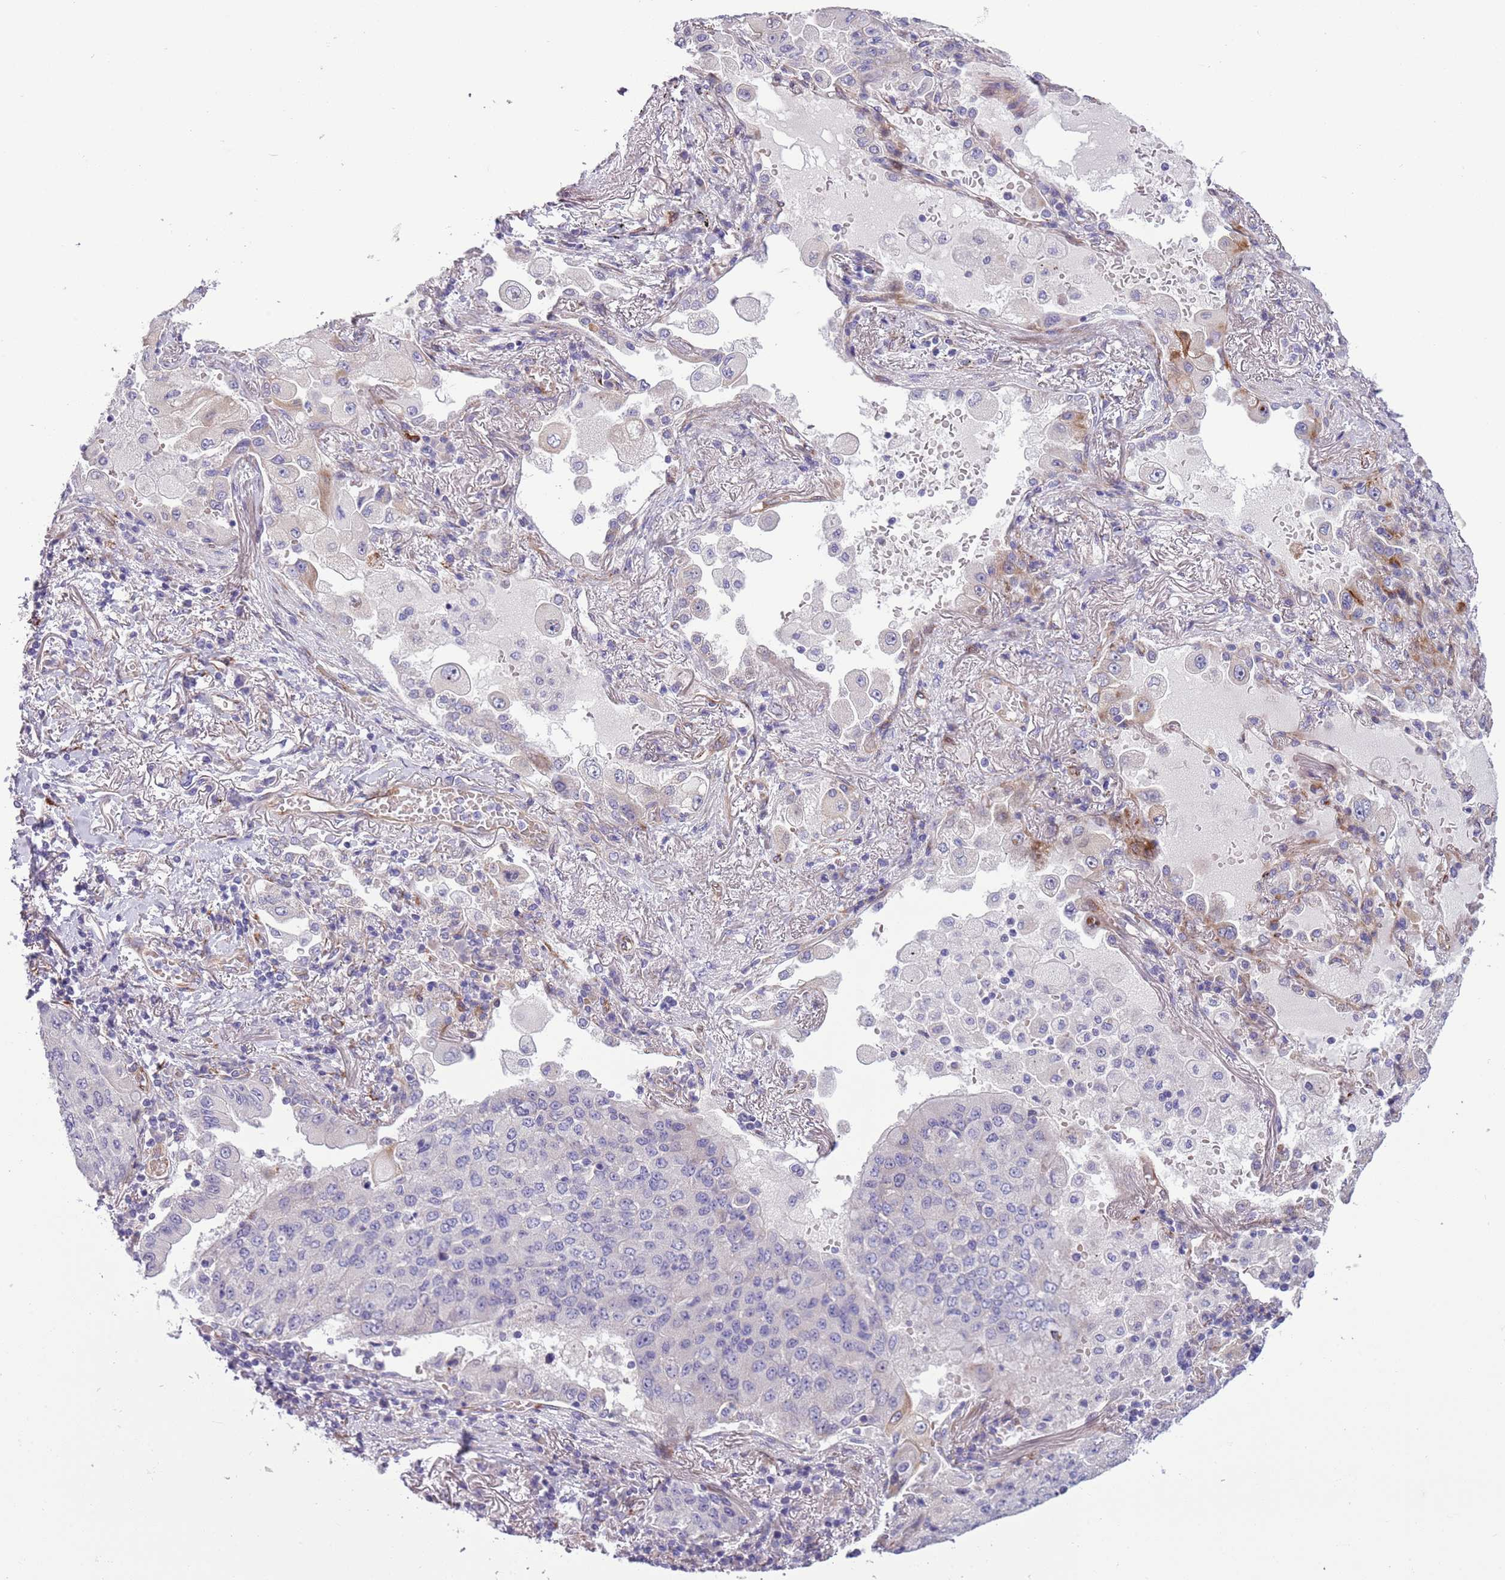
{"staining": {"intensity": "negative", "quantity": "none", "location": "none"}, "tissue": "lung cancer", "cell_type": "Tumor cells", "image_type": "cancer", "snomed": [{"axis": "morphology", "description": "Squamous cell carcinoma, NOS"}, {"axis": "topography", "description": "Lung"}], "caption": "Immunohistochemistry photomicrograph of neoplastic tissue: lung cancer stained with DAB (3,3'-diaminobenzidine) shows no significant protein positivity in tumor cells.", "gene": "MRPL32", "patient": {"sex": "male", "age": 74}}